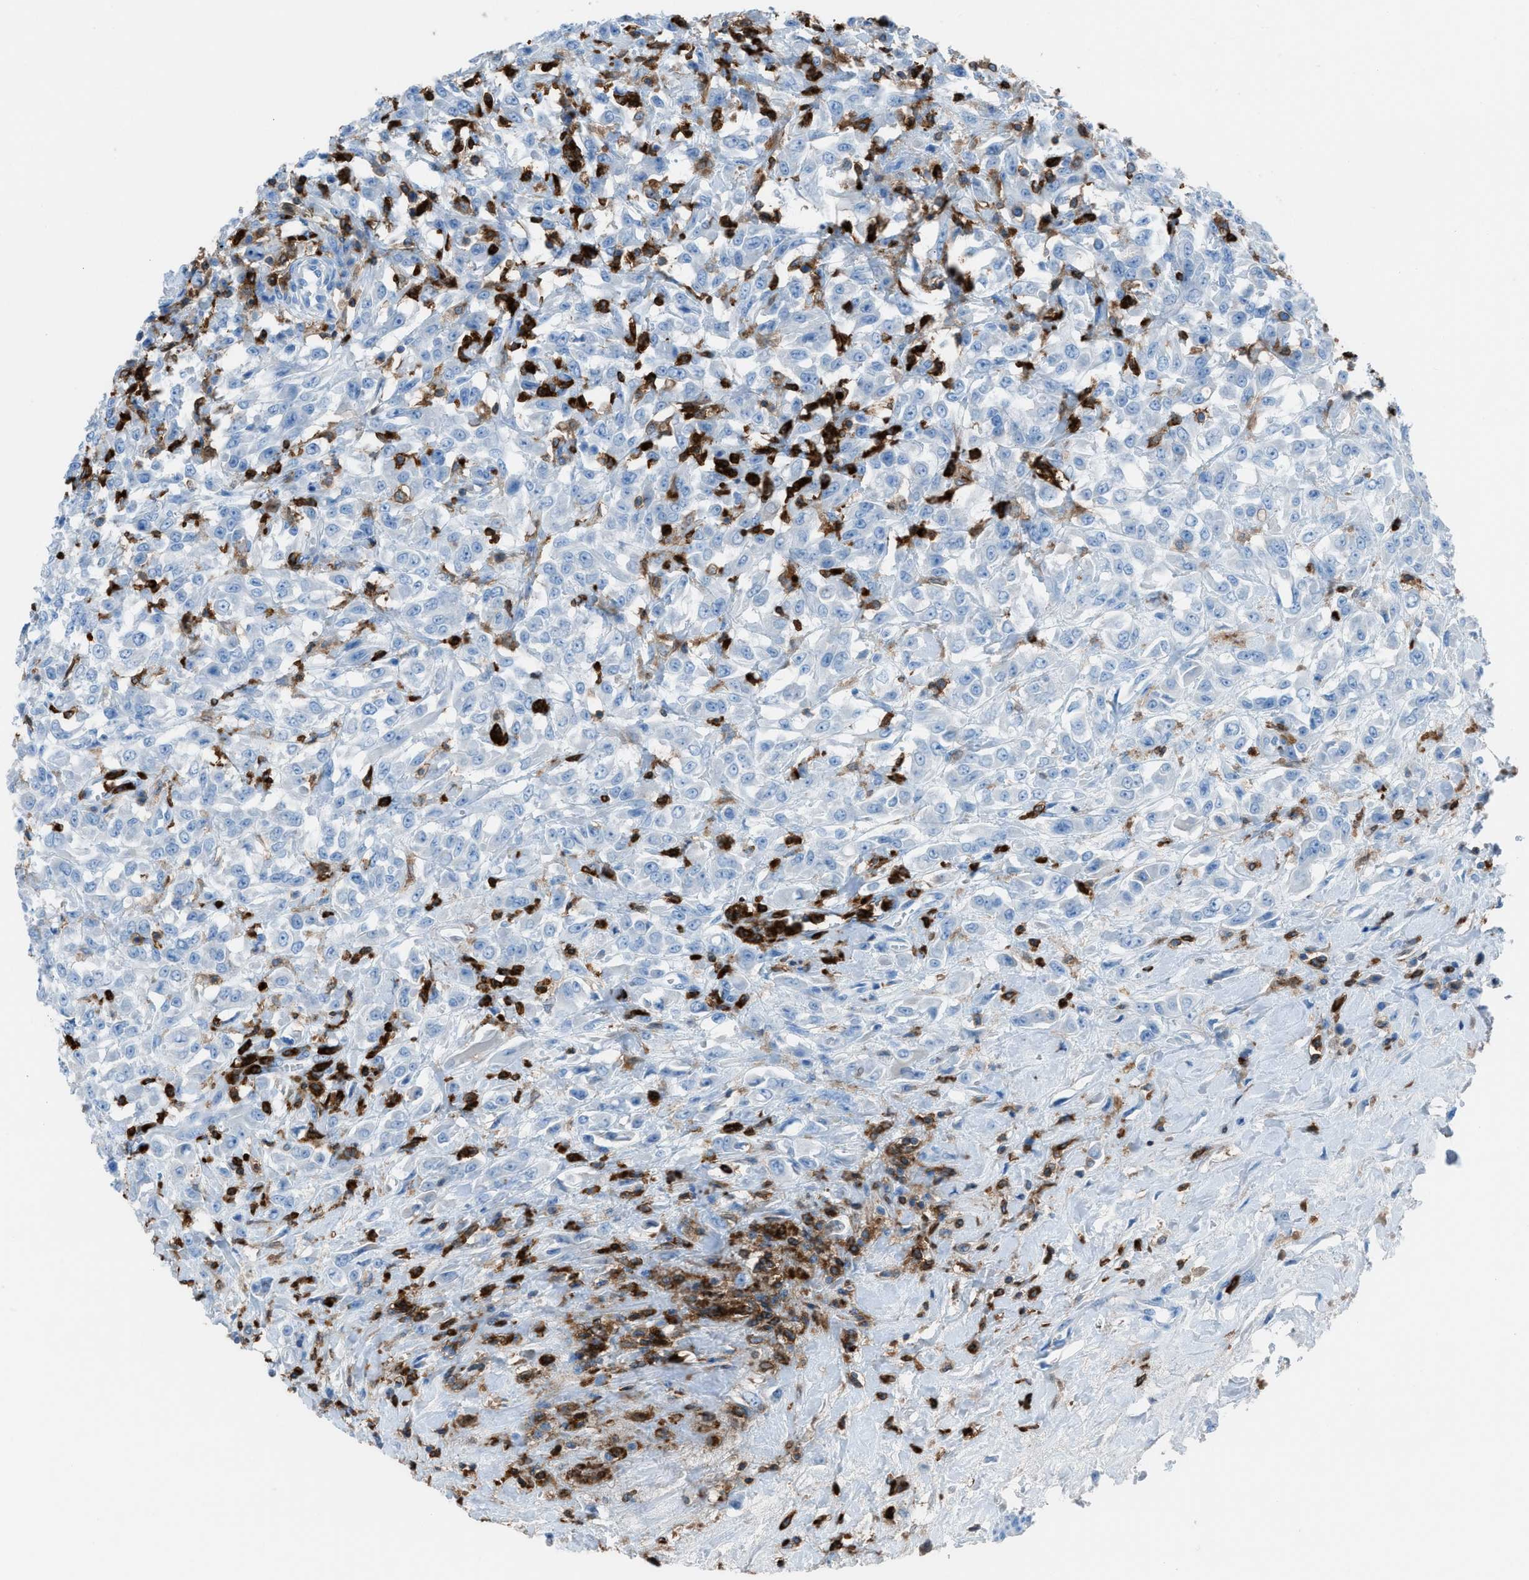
{"staining": {"intensity": "negative", "quantity": "none", "location": "none"}, "tissue": "urothelial cancer", "cell_type": "Tumor cells", "image_type": "cancer", "snomed": [{"axis": "morphology", "description": "Urothelial carcinoma, High grade"}, {"axis": "topography", "description": "Urinary bladder"}], "caption": "DAB immunohistochemical staining of urothelial carcinoma (high-grade) demonstrates no significant positivity in tumor cells.", "gene": "ITGB2", "patient": {"sex": "male", "age": 46}}